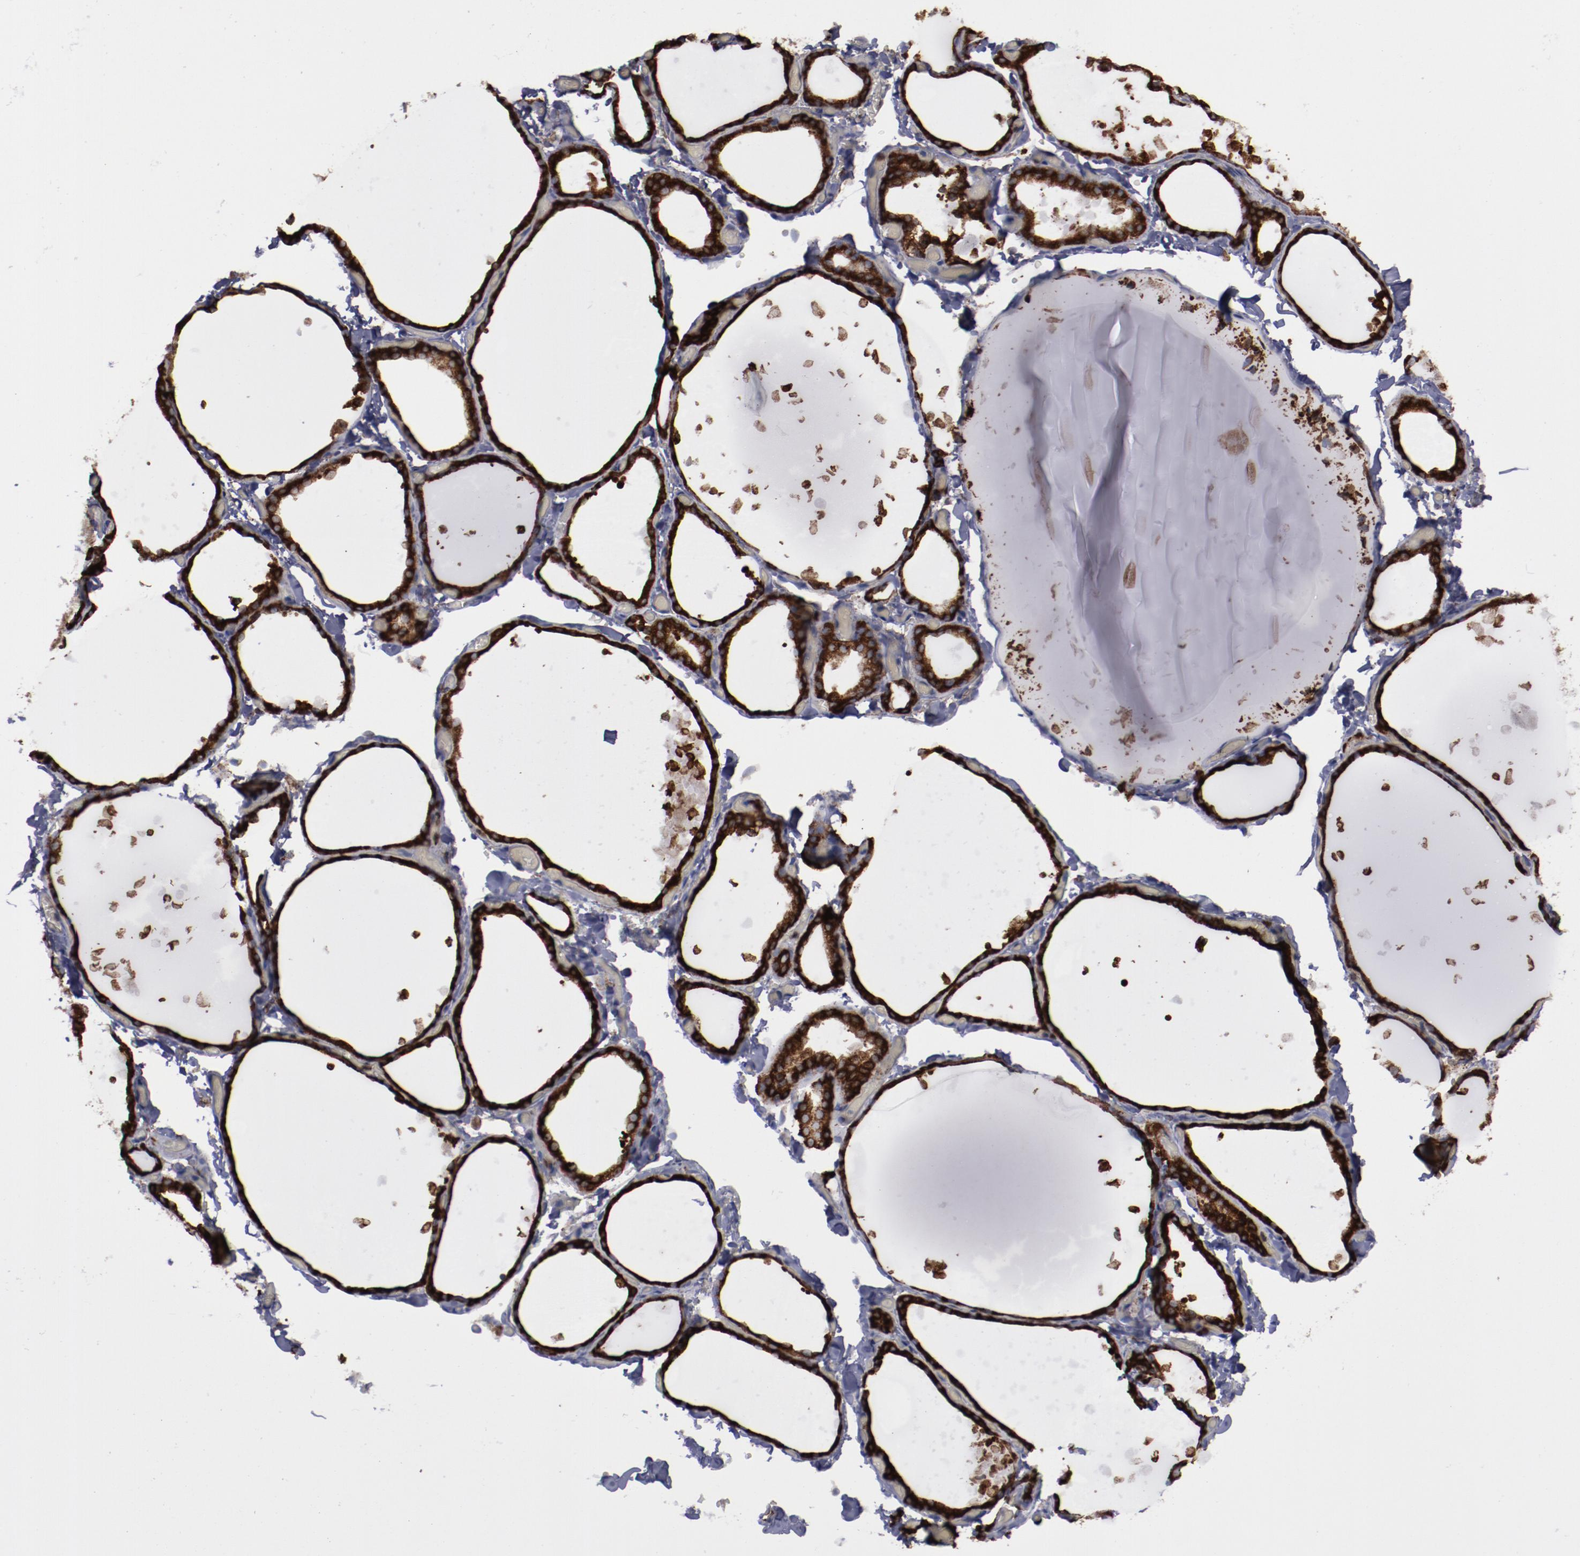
{"staining": {"intensity": "strong", "quantity": ">75%", "location": "cytoplasmic/membranous"}, "tissue": "thyroid gland", "cell_type": "Glandular cells", "image_type": "normal", "snomed": [{"axis": "morphology", "description": "Normal tissue, NOS"}, {"axis": "topography", "description": "Thyroid gland"}], "caption": "This image shows normal thyroid gland stained with immunohistochemistry (IHC) to label a protein in brown. The cytoplasmic/membranous of glandular cells show strong positivity for the protein. Nuclei are counter-stained blue.", "gene": "ERLIN2", "patient": {"sex": "female", "age": 22}}